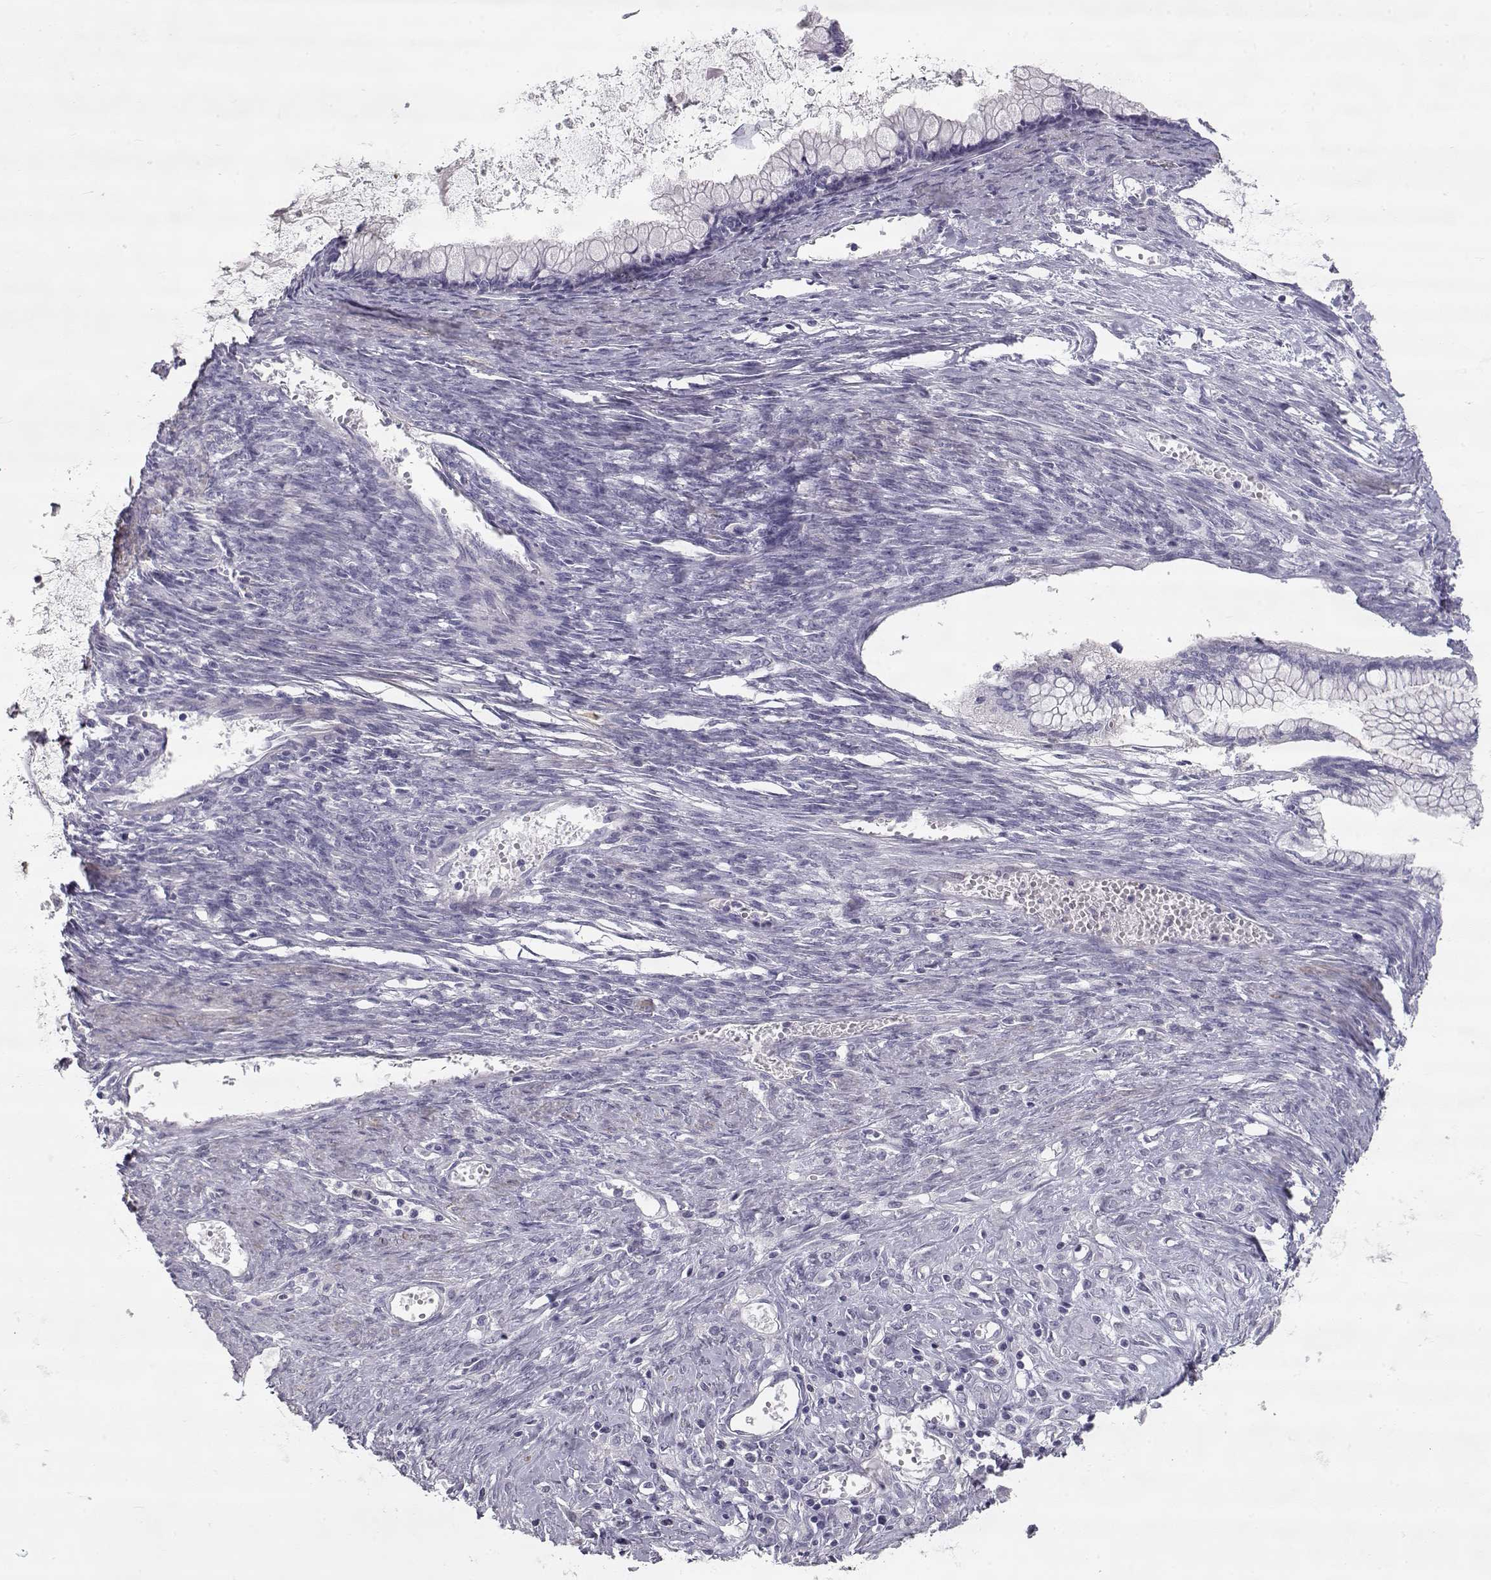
{"staining": {"intensity": "negative", "quantity": "none", "location": "none"}, "tissue": "ovarian cancer", "cell_type": "Tumor cells", "image_type": "cancer", "snomed": [{"axis": "morphology", "description": "Cystadenocarcinoma, mucinous, NOS"}, {"axis": "topography", "description": "Ovary"}], "caption": "Tumor cells show no significant protein staining in ovarian cancer (mucinous cystadenocarcinoma).", "gene": "SLITRK3", "patient": {"sex": "female", "age": 67}}